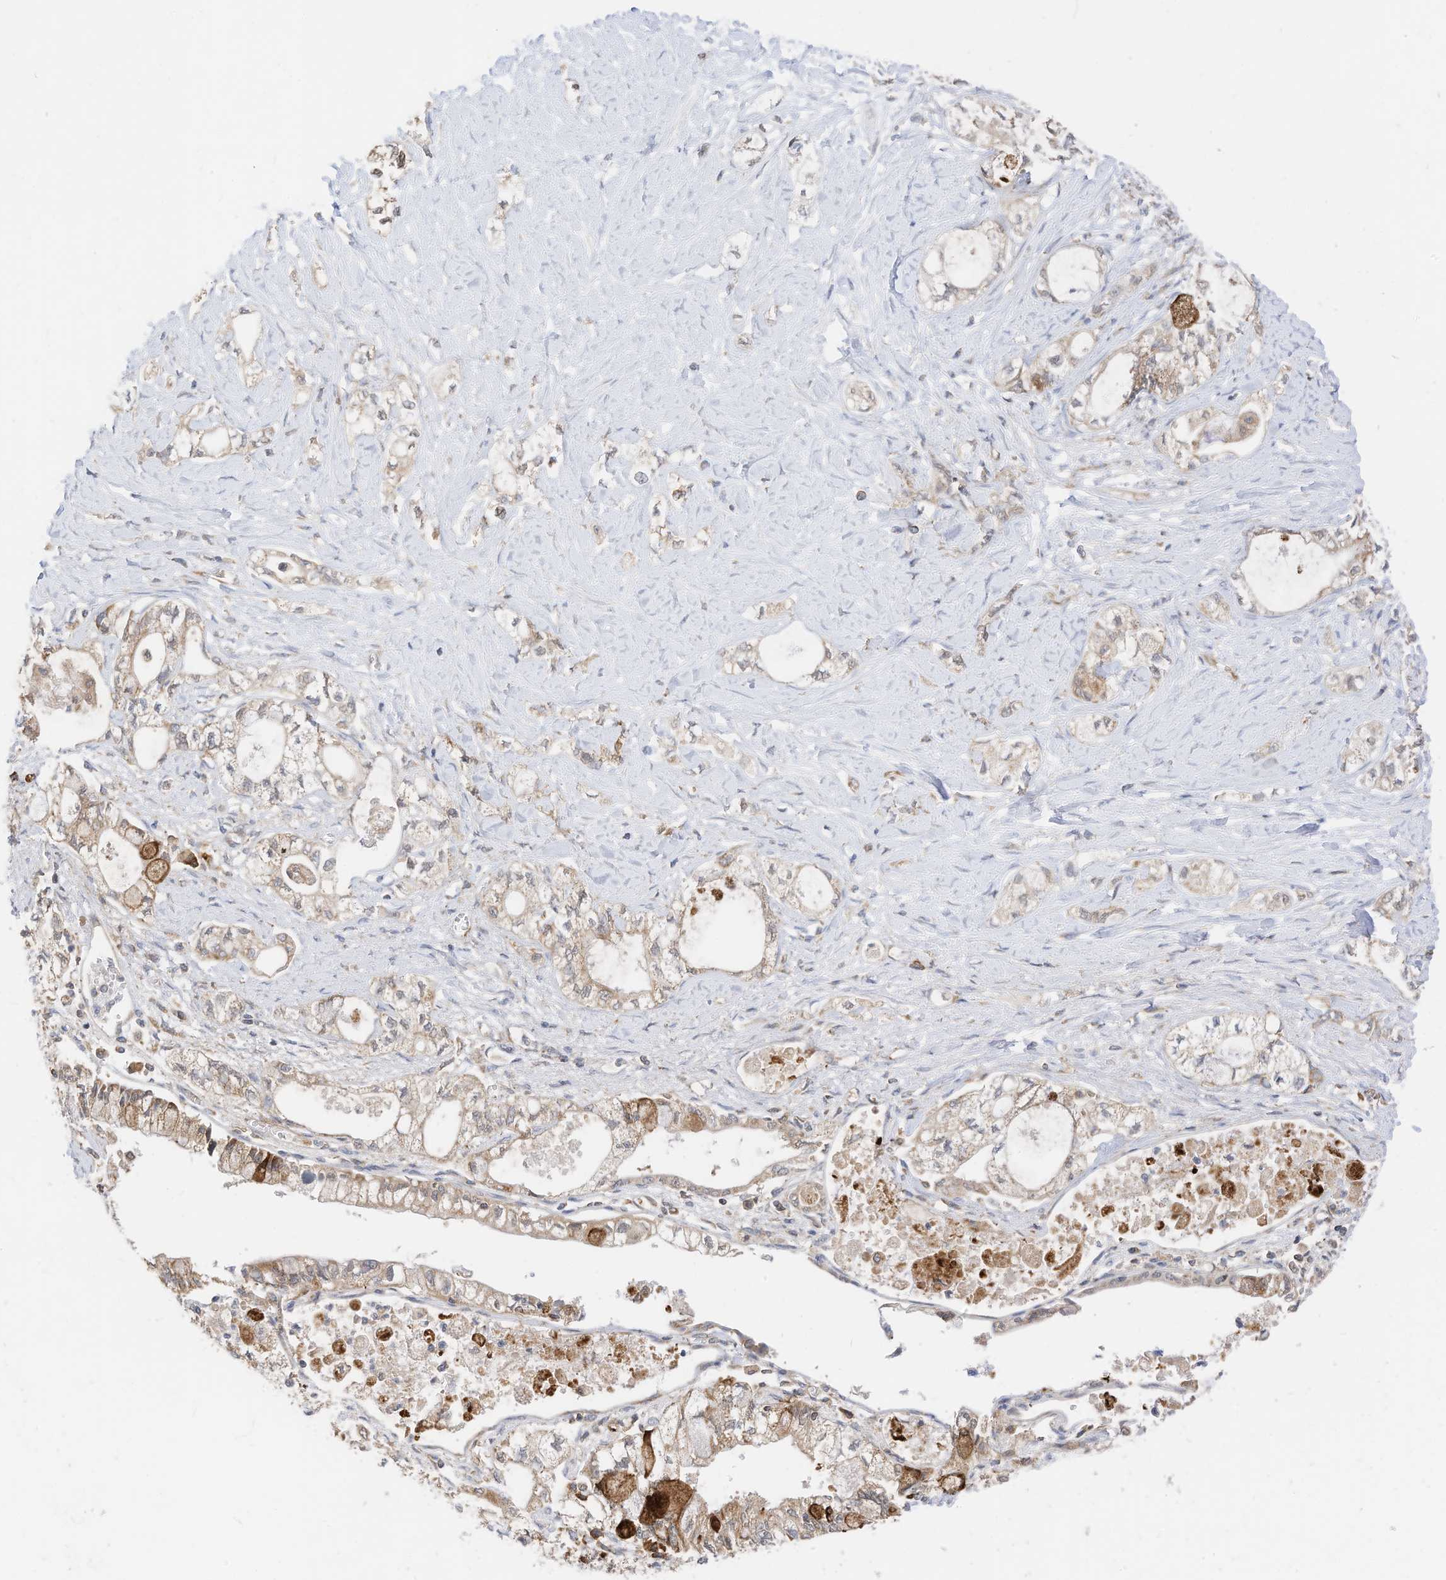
{"staining": {"intensity": "weak", "quantity": "<25%", "location": "cytoplasmic/membranous"}, "tissue": "pancreatic cancer", "cell_type": "Tumor cells", "image_type": "cancer", "snomed": [{"axis": "morphology", "description": "Adenocarcinoma, NOS"}, {"axis": "topography", "description": "Pancreas"}], "caption": "DAB (3,3'-diaminobenzidine) immunohistochemical staining of pancreatic cancer displays no significant staining in tumor cells.", "gene": "METTL6", "patient": {"sex": "male", "age": 70}}